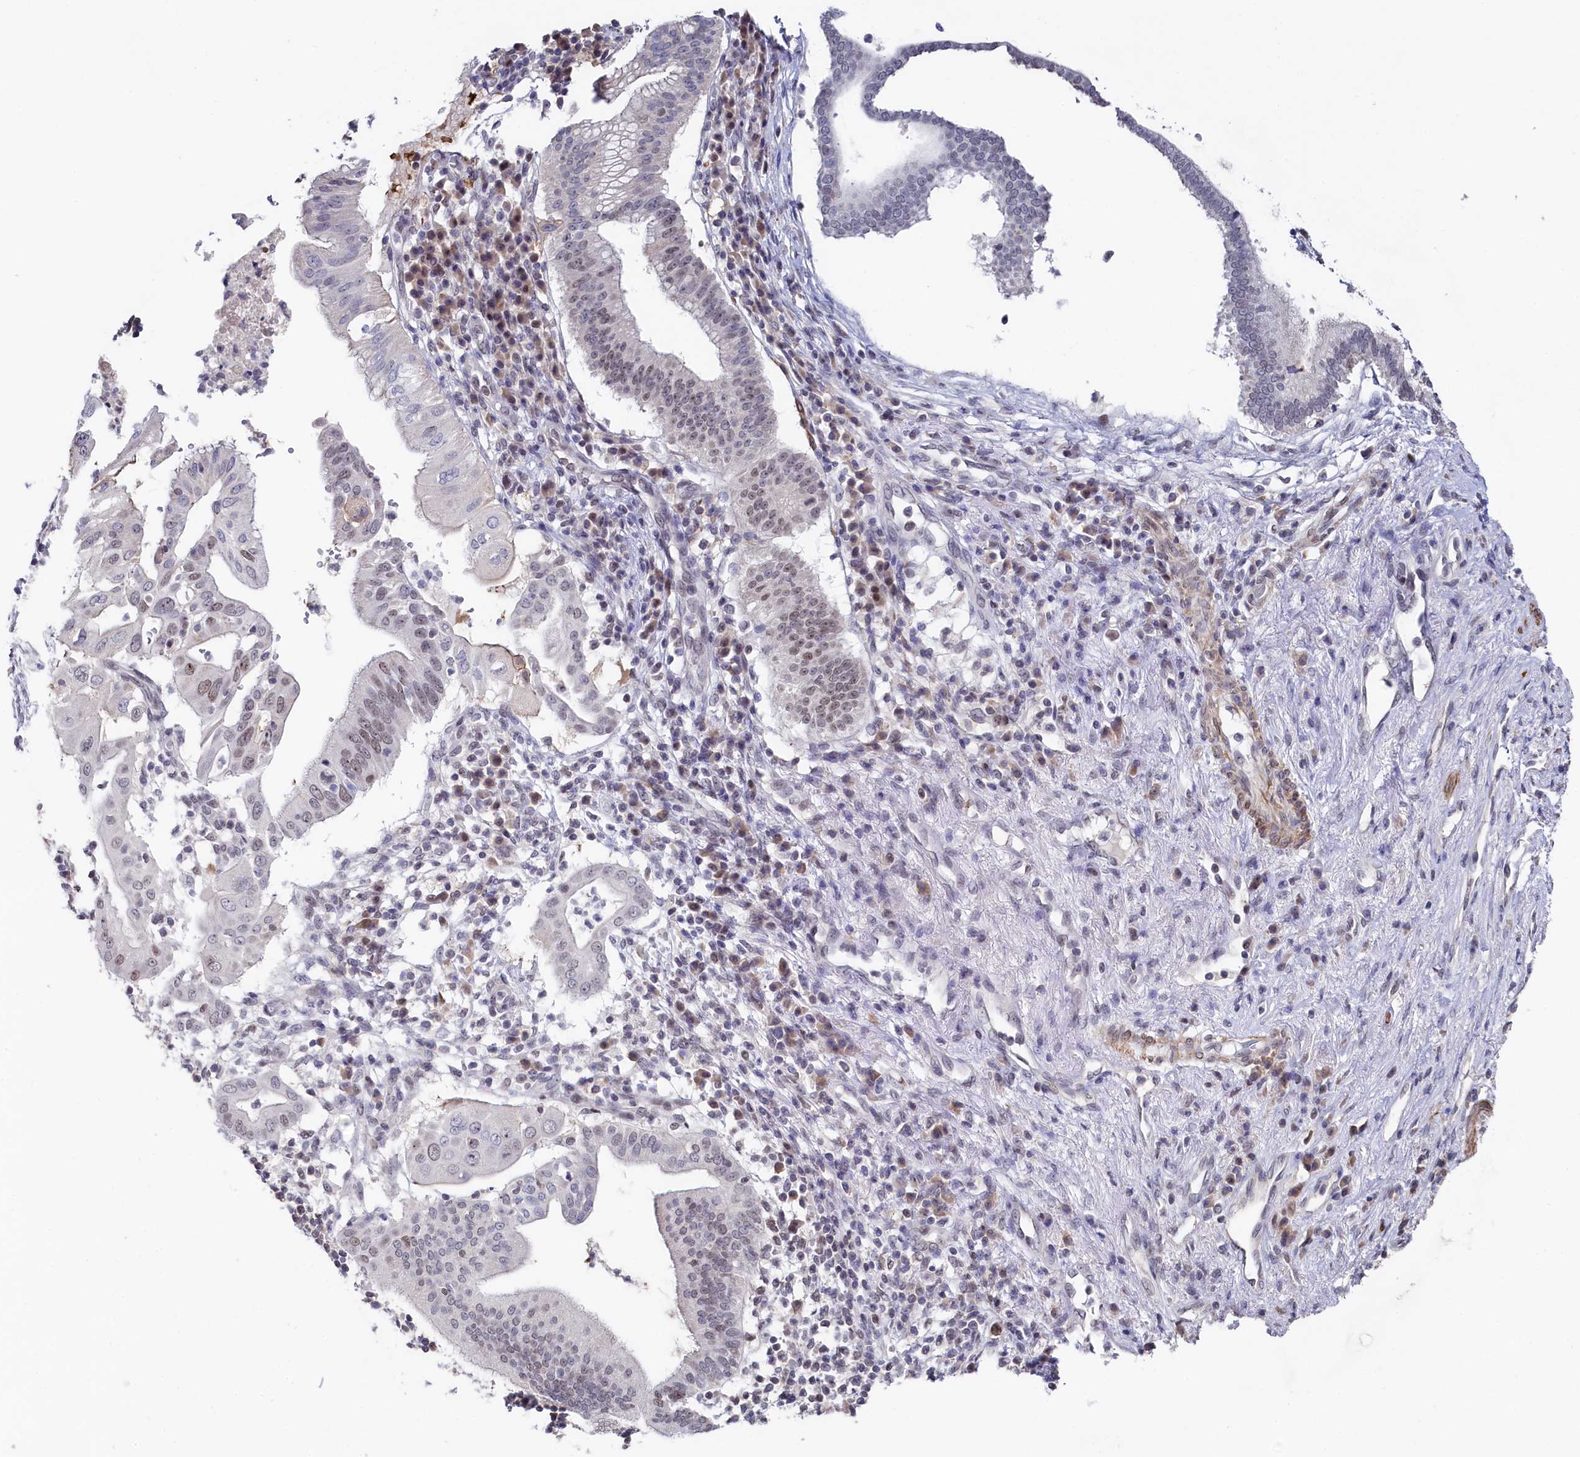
{"staining": {"intensity": "weak", "quantity": "25%-75%", "location": "nuclear"}, "tissue": "pancreatic cancer", "cell_type": "Tumor cells", "image_type": "cancer", "snomed": [{"axis": "morphology", "description": "Adenocarcinoma, NOS"}, {"axis": "topography", "description": "Pancreas"}], "caption": "This is an image of immunohistochemistry (IHC) staining of adenocarcinoma (pancreatic), which shows weak positivity in the nuclear of tumor cells.", "gene": "TIGD4", "patient": {"sex": "male", "age": 68}}